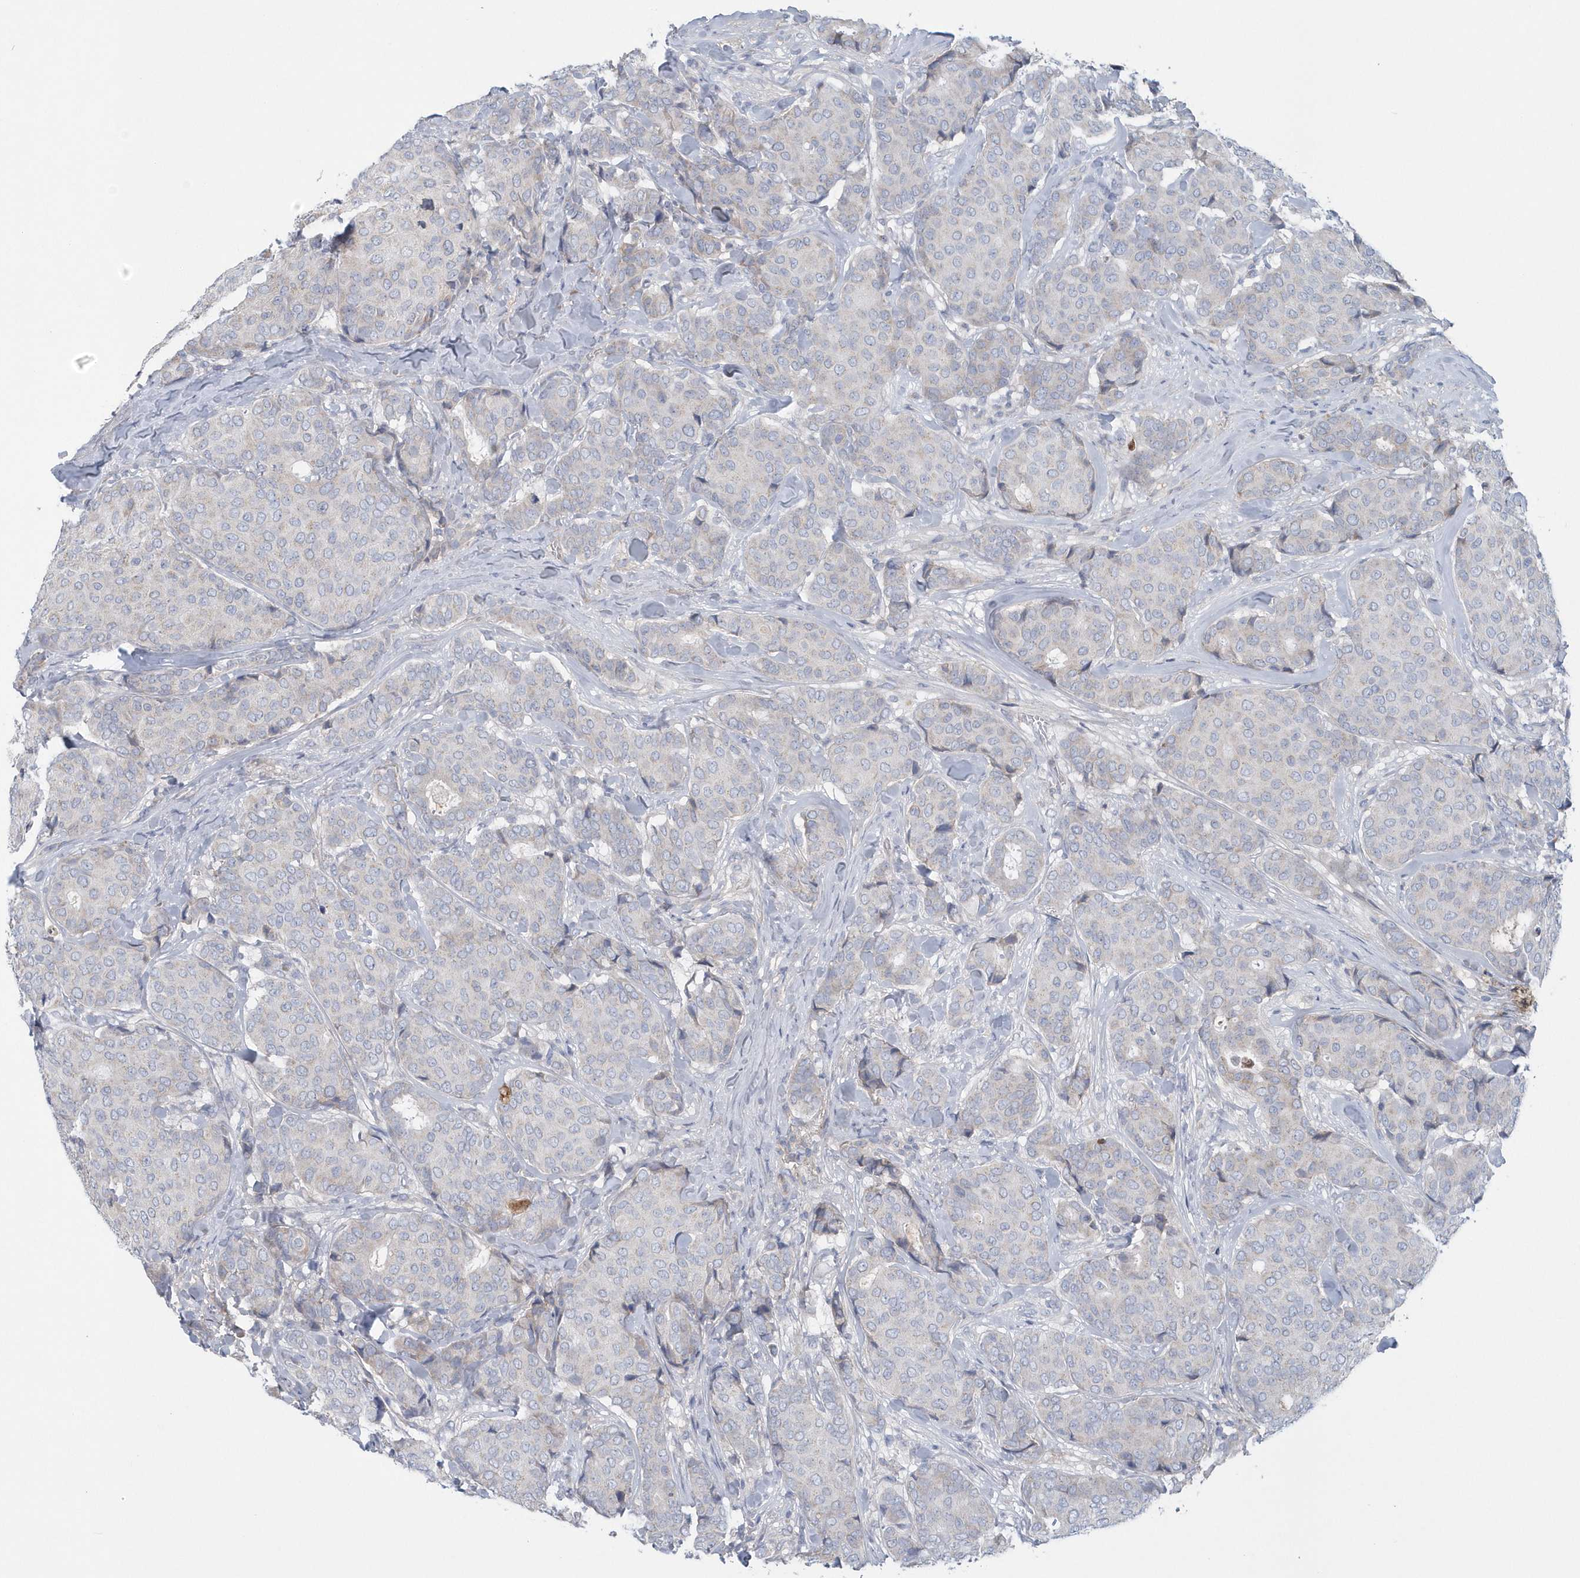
{"staining": {"intensity": "negative", "quantity": "none", "location": "none"}, "tissue": "breast cancer", "cell_type": "Tumor cells", "image_type": "cancer", "snomed": [{"axis": "morphology", "description": "Duct carcinoma"}, {"axis": "topography", "description": "Breast"}], "caption": "Breast cancer stained for a protein using IHC reveals no staining tumor cells.", "gene": "SPATA18", "patient": {"sex": "female", "age": 75}}